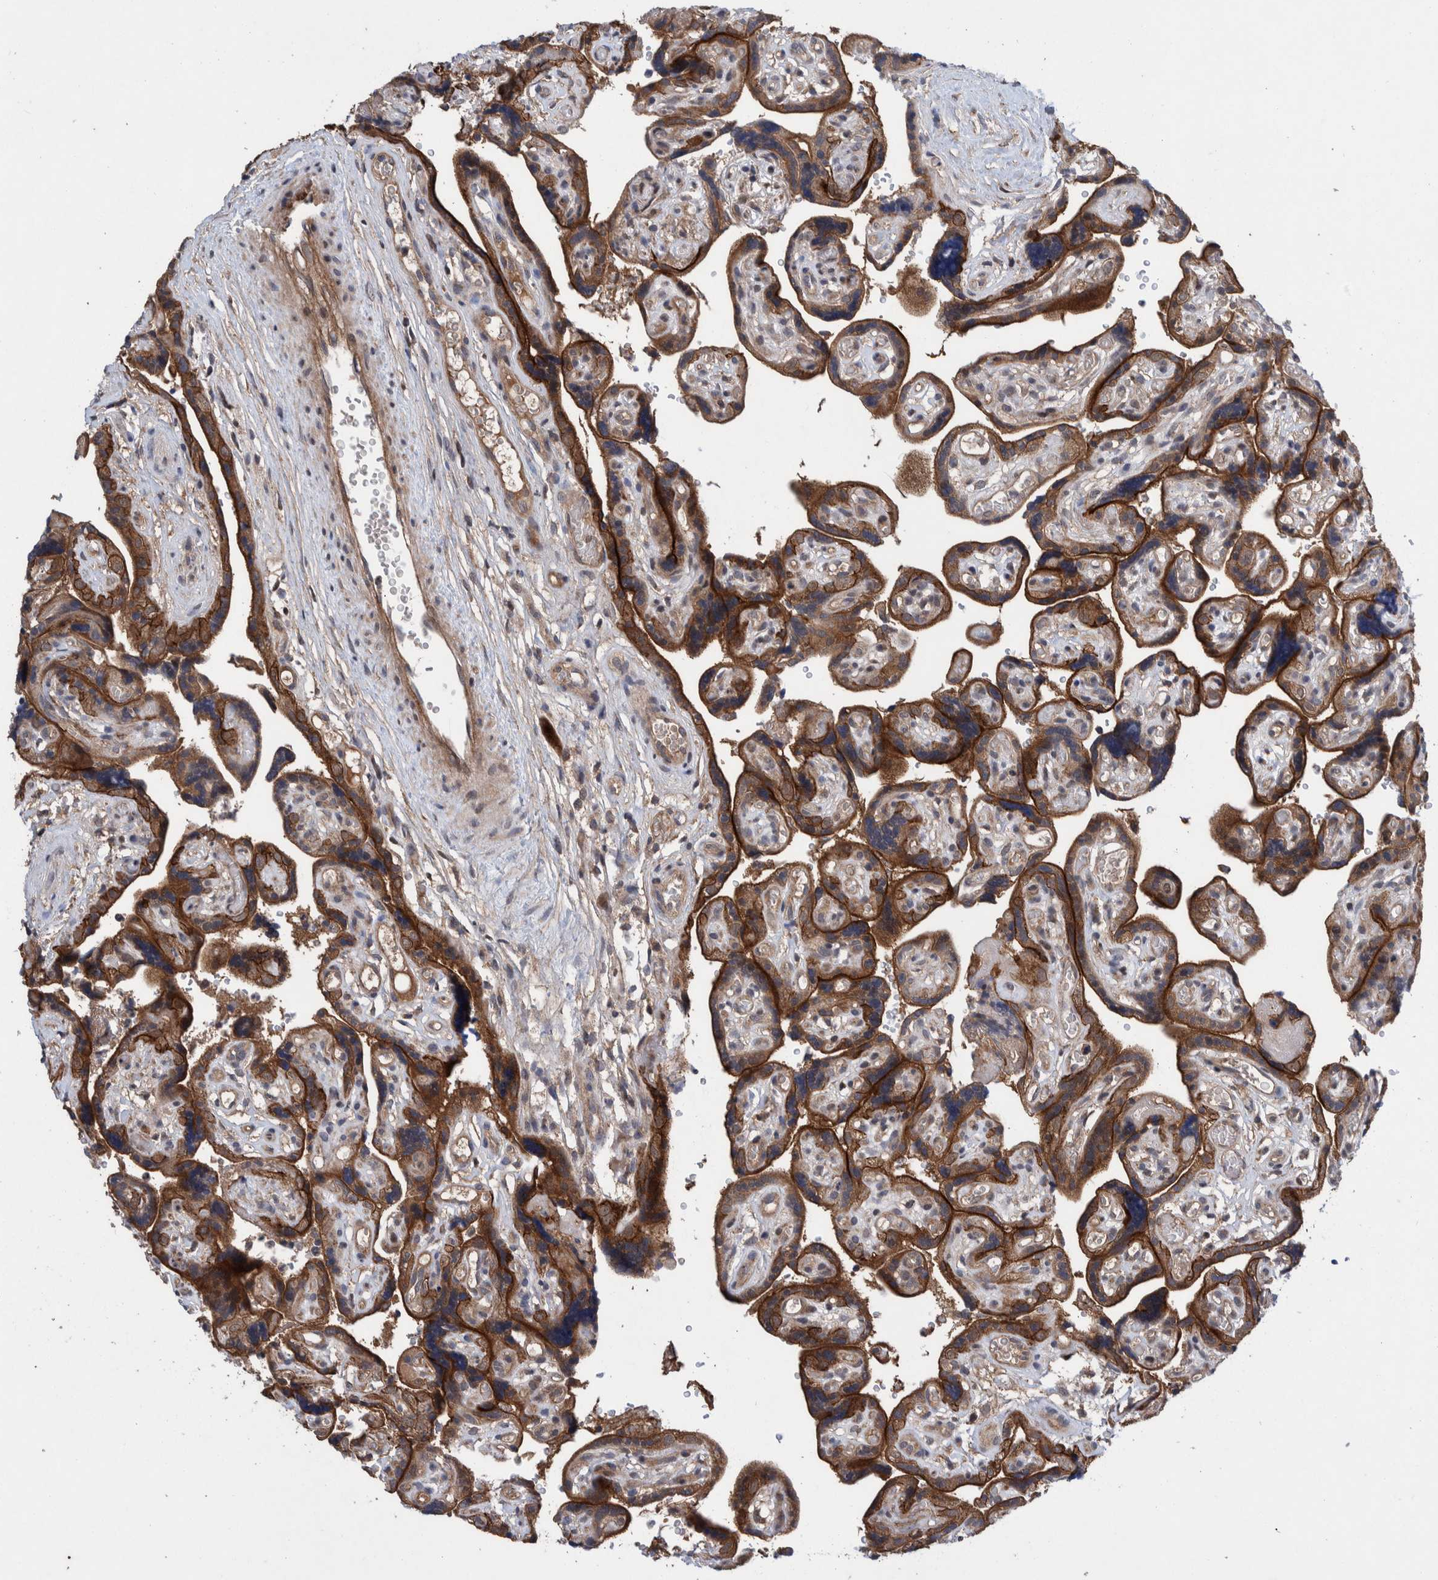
{"staining": {"intensity": "moderate", "quantity": ">75%", "location": "cytoplasmic/membranous"}, "tissue": "placenta", "cell_type": "Decidual cells", "image_type": "normal", "snomed": [{"axis": "morphology", "description": "Normal tissue, NOS"}, {"axis": "topography", "description": "Placenta"}], "caption": "Immunohistochemistry (IHC) image of unremarkable human placenta stained for a protein (brown), which demonstrates medium levels of moderate cytoplasmic/membranous expression in approximately >75% of decidual cells.", "gene": "PIK3R6", "patient": {"sex": "female", "age": 30}}